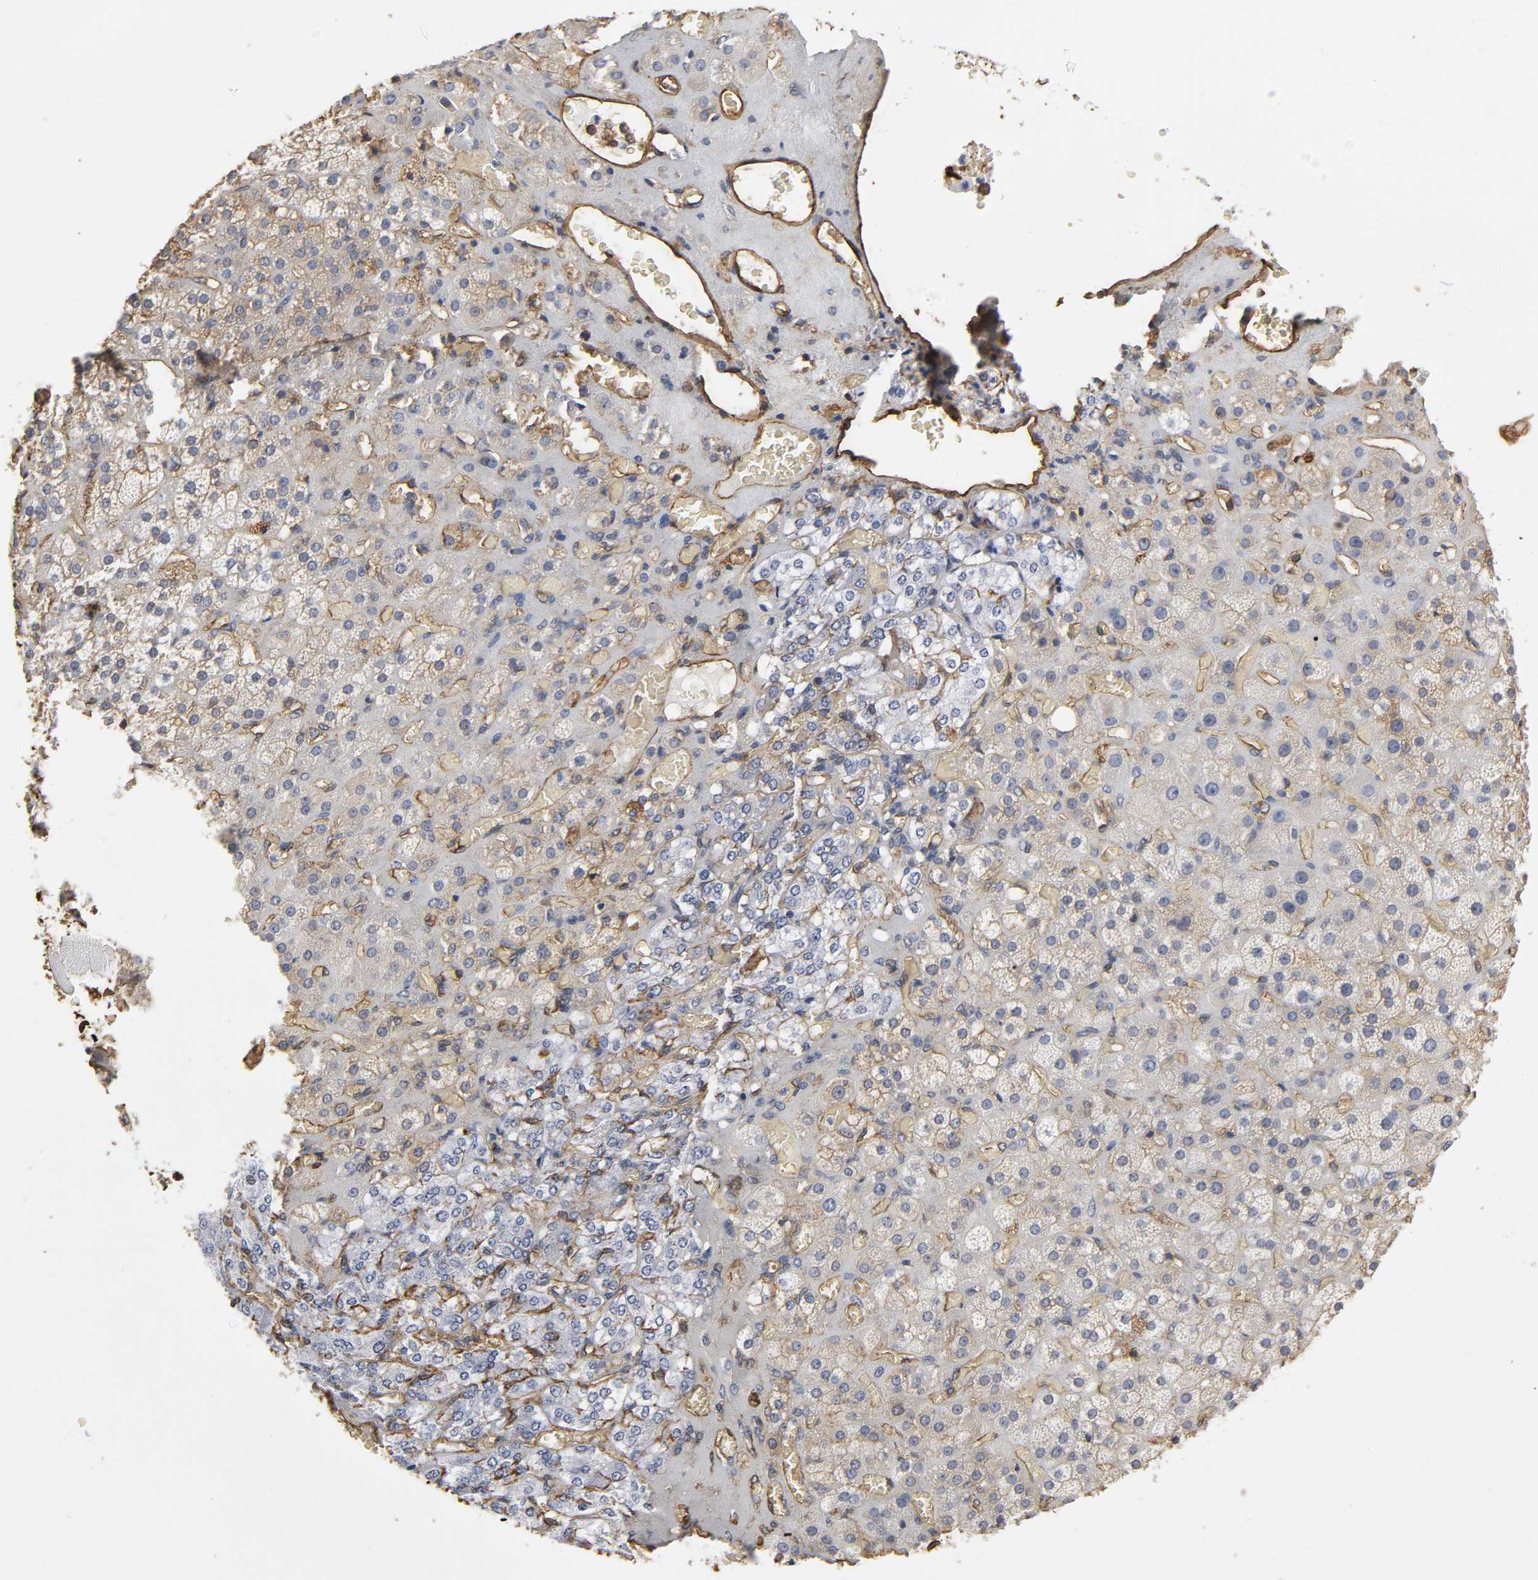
{"staining": {"intensity": "negative", "quantity": "none", "location": "none"}, "tissue": "adrenal gland", "cell_type": "Glandular cells", "image_type": "normal", "snomed": [{"axis": "morphology", "description": "Normal tissue, NOS"}, {"axis": "topography", "description": "Adrenal gland"}], "caption": "An image of human adrenal gland is negative for staining in glandular cells. (DAB immunohistochemistry (IHC) visualized using brightfield microscopy, high magnification).", "gene": "ANXA2", "patient": {"sex": "female", "age": 71}}